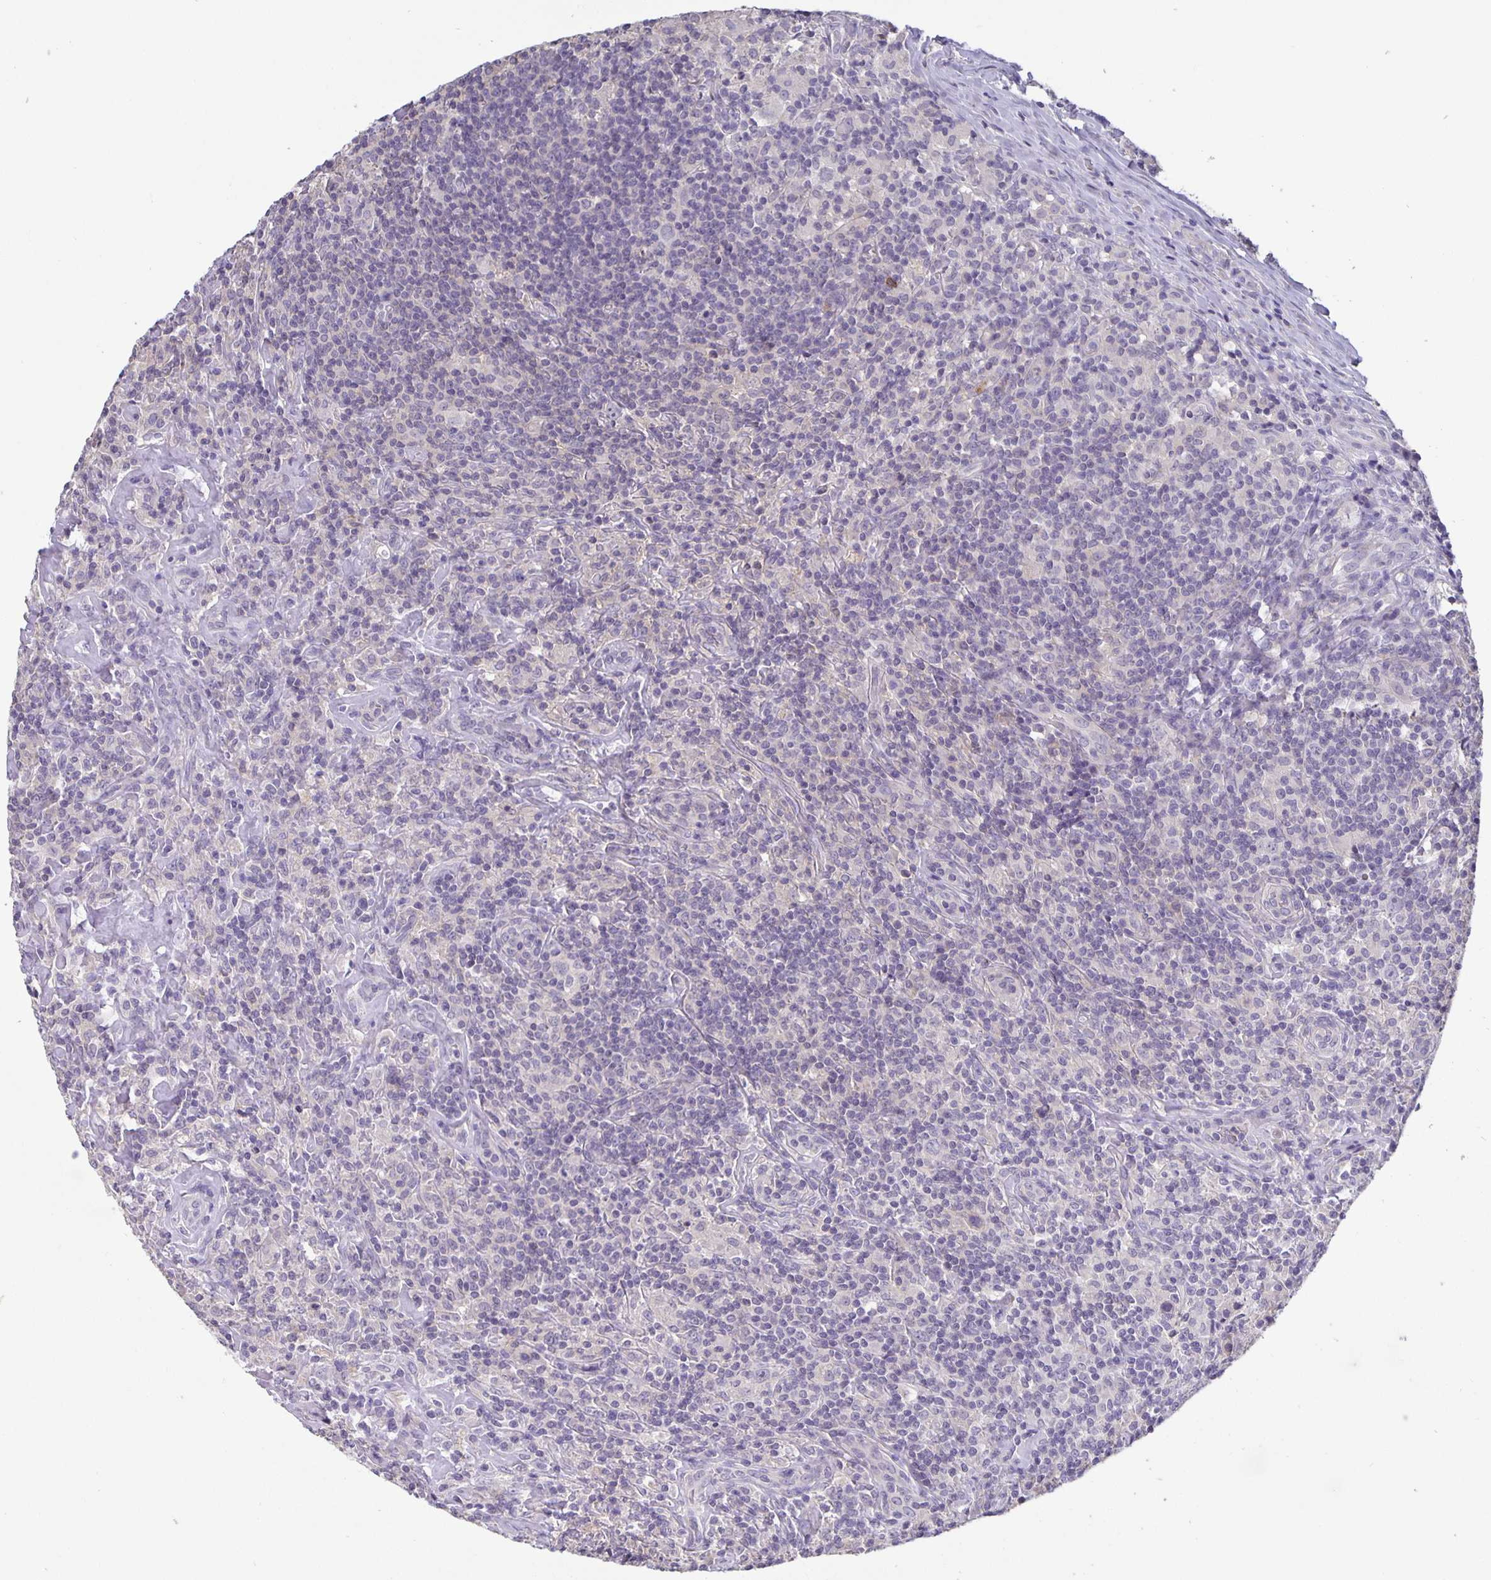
{"staining": {"intensity": "negative", "quantity": "none", "location": "none"}, "tissue": "lymphoma", "cell_type": "Tumor cells", "image_type": "cancer", "snomed": [{"axis": "morphology", "description": "Hodgkin's disease, NOS"}, {"axis": "morphology", "description": "Hodgkin's lymphoma, nodular sclerosis"}, {"axis": "topography", "description": "Lymph node"}], "caption": "Tumor cells show no significant protein expression in Hodgkin's disease. (DAB (3,3'-diaminobenzidine) immunohistochemistry visualized using brightfield microscopy, high magnification).", "gene": "GDF15", "patient": {"sex": "female", "age": 10}}